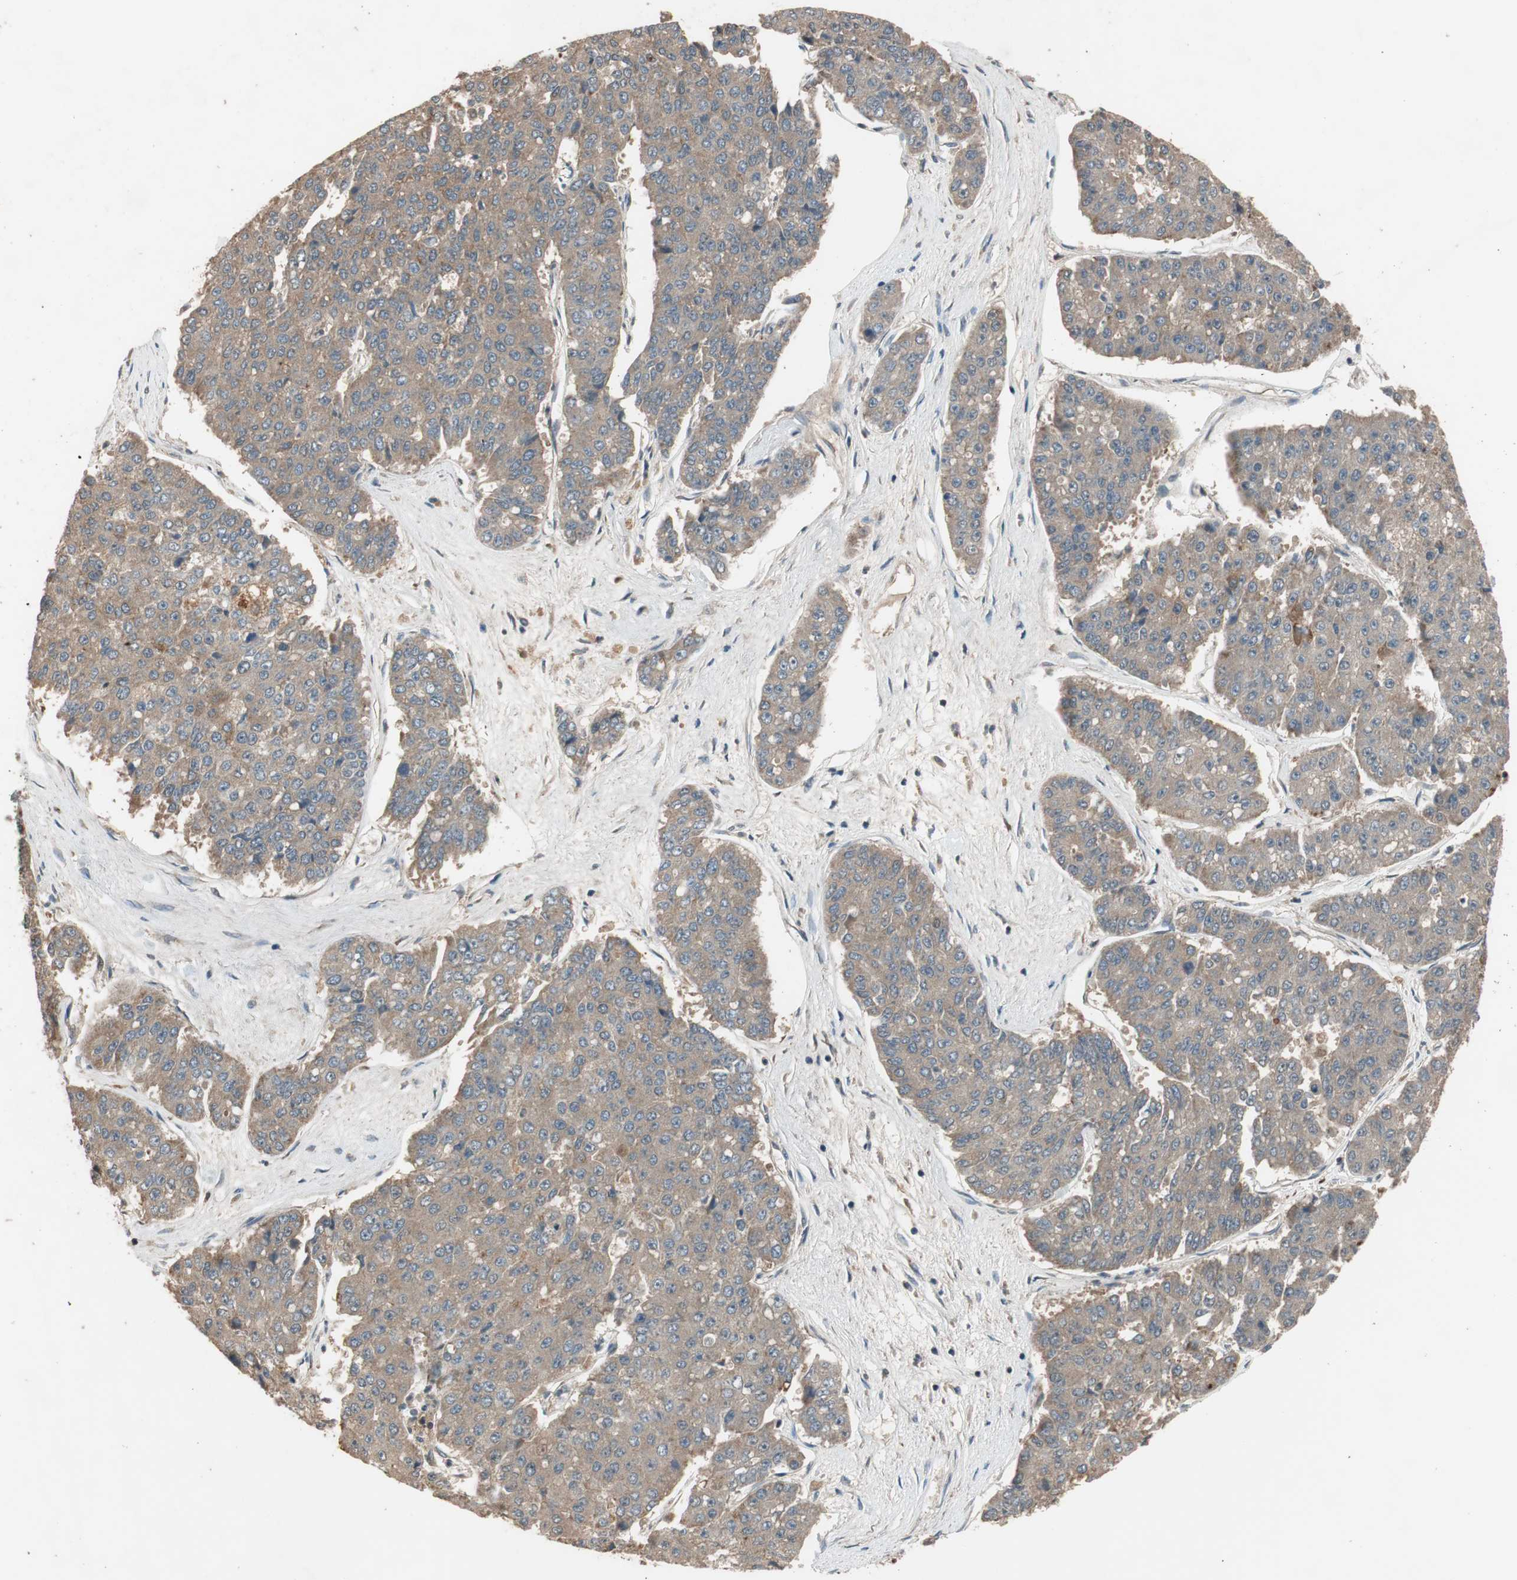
{"staining": {"intensity": "moderate", "quantity": ">75%", "location": "cytoplasmic/membranous"}, "tissue": "pancreatic cancer", "cell_type": "Tumor cells", "image_type": "cancer", "snomed": [{"axis": "morphology", "description": "Adenocarcinoma, NOS"}, {"axis": "topography", "description": "Pancreas"}], "caption": "Moderate cytoplasmic/membranous protein positivity is identified in about >75% of tumor cells in adenocarcinoma (pancreatic).", "gene": "TMEM230", "patient": {"sex": "male", "age": 50}}